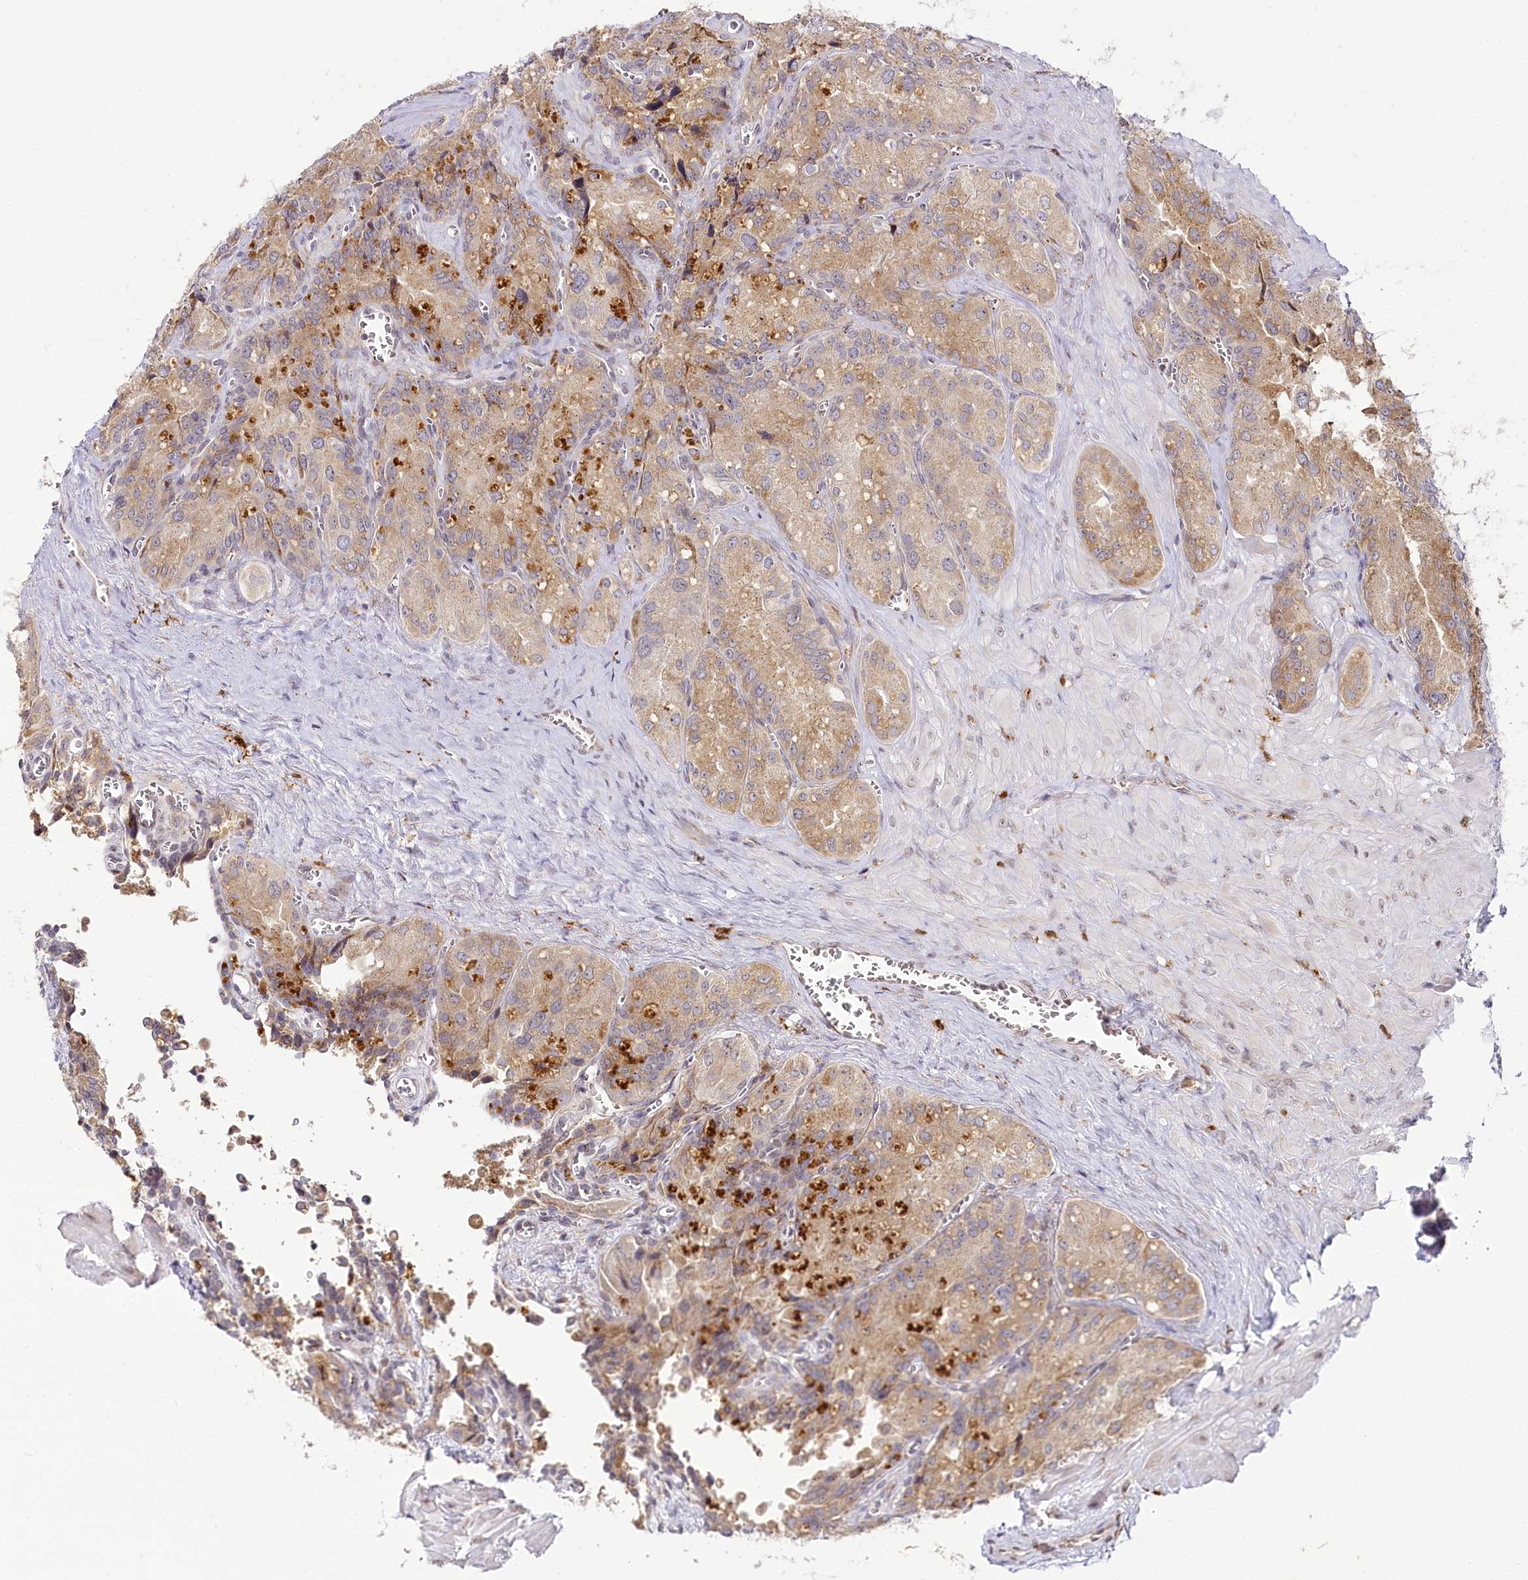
{"staining": {"intensity": "weak", "quantity": ">75%", "location": "cytoplasmic/membranous"}, "tissue": "seminal vesicle", "cell_type": "Glandular cells", "image_type": "normal", "snomed": [{"axis": "morphology", "description": "Normal tissue, NOS"}, {"axis": "topography", "description": "Seminal veicle"}], "caption": "A brown stain shows weak cytoplasmic/membranous staining of a protein in glandular cells of unremarkable human seminal vesicle.", "gene": "WDR36", "patient": {"sex": "male", "age": 62}}